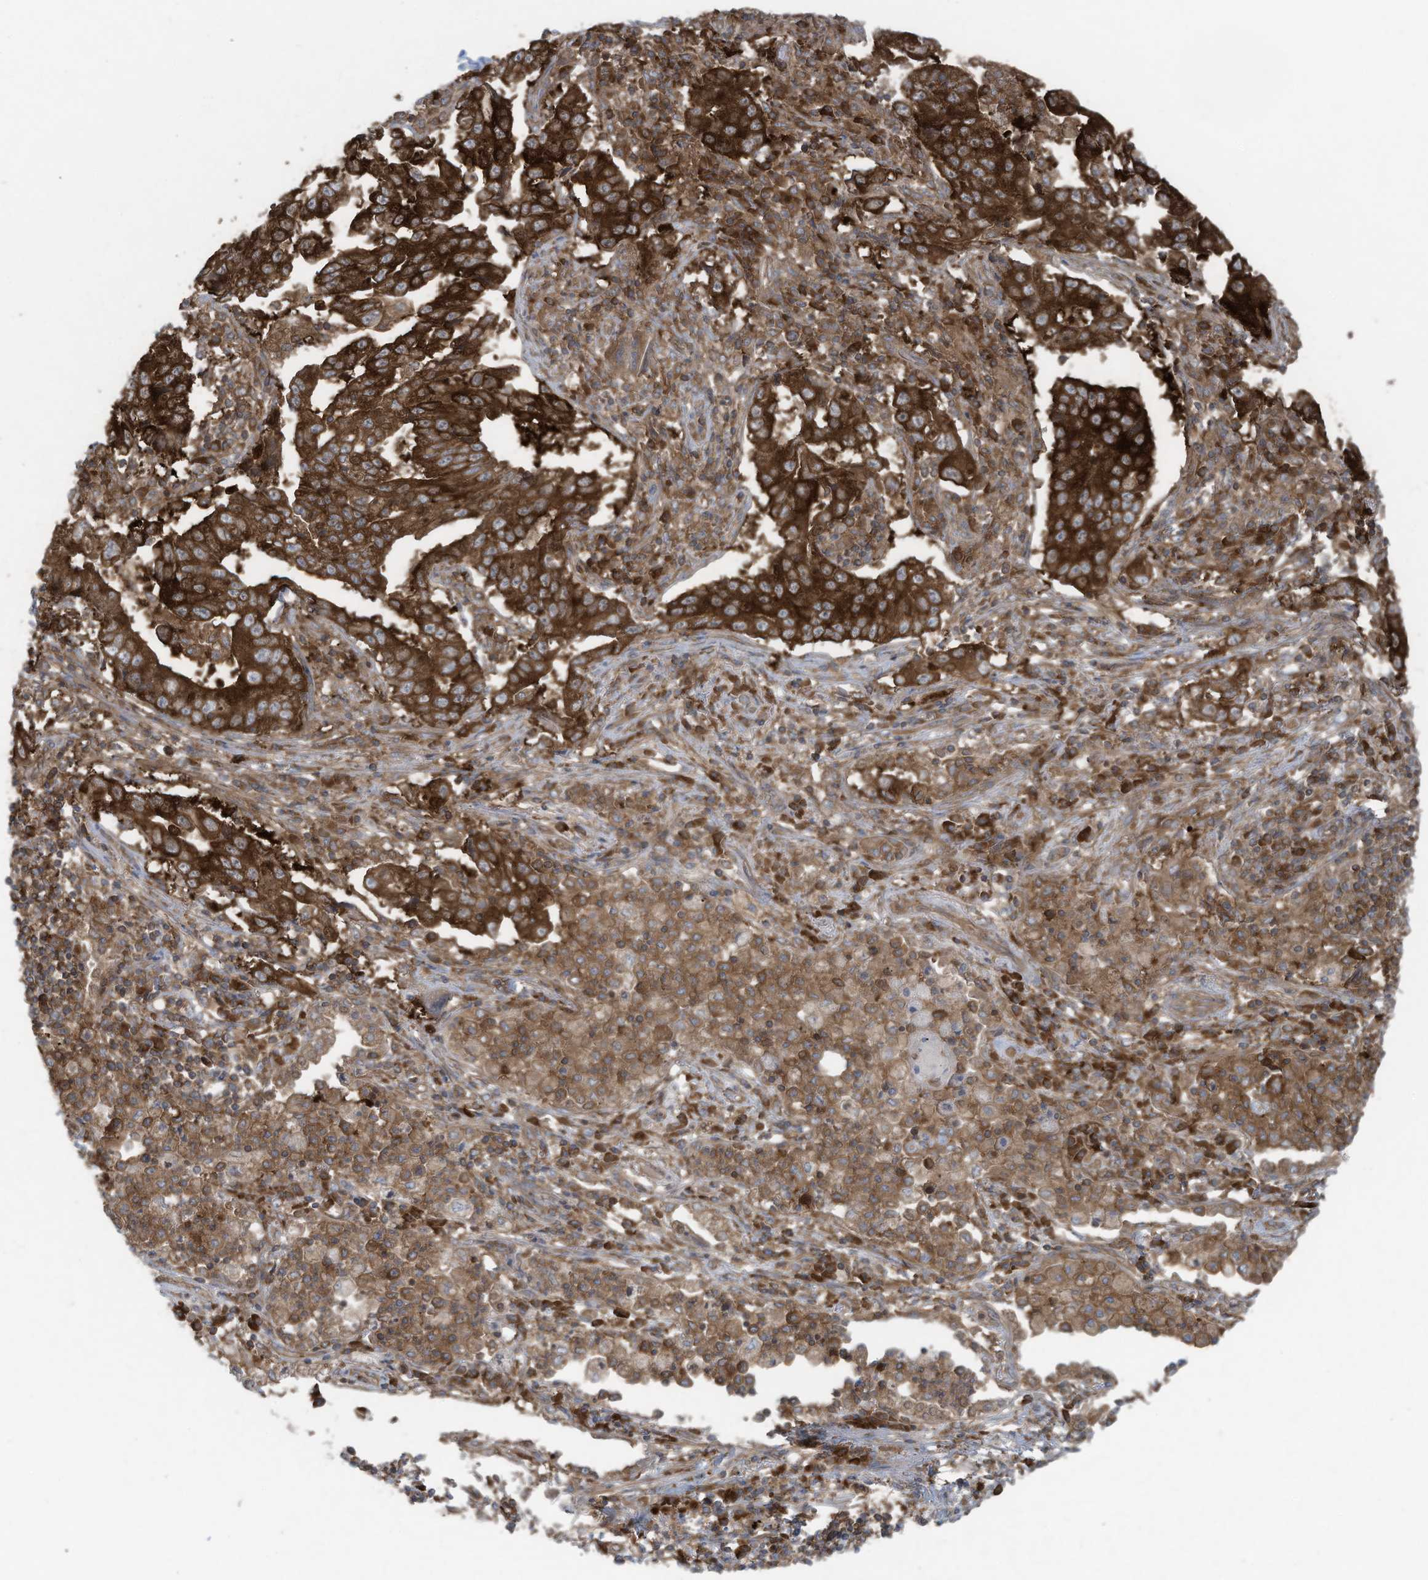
{"staining": {"intensity": "strong", "quantity": ">75%", "location": "cytoplasmic/membranous"}, "tissue": "lung cancer", "cell_type": "Tumor cells", "image_type": "cancer", "snomed": [{"axis": "morphology", "description": "Adenocarcinoma, NOS"}, {"axis": "topography", "description": "Lung"}], "caption": "This image shows immunohistochemistry (IHC) staining of adenocarcinoma (lung), with high strong cytoplasmic/membranous expression in about >75% of tumor cells.", "gene": "OLA1", "patient": {"sex": "female", "age": 51}}